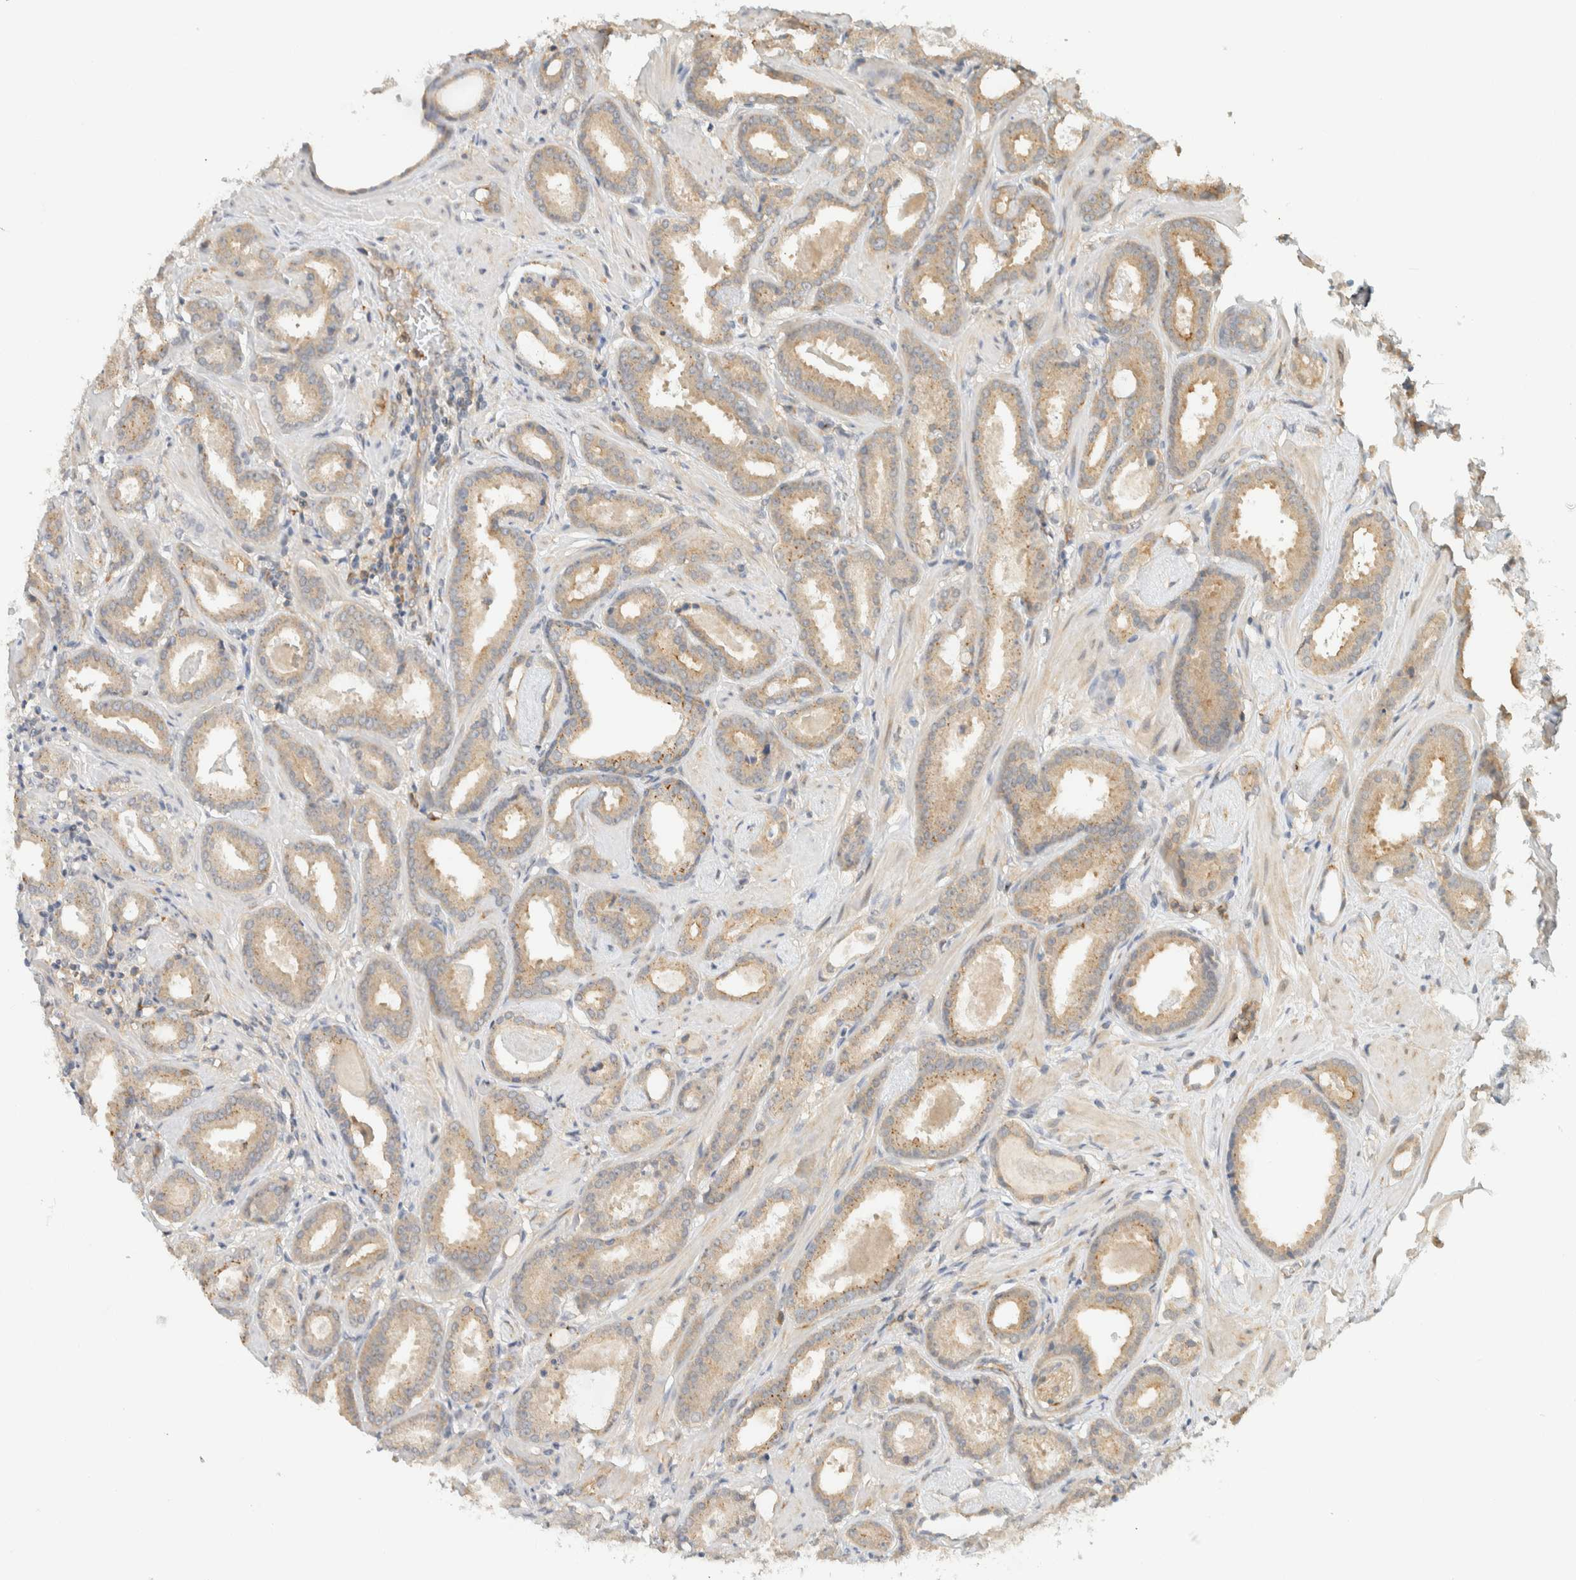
{"staining": {"intensity": "weak", "quantity": "25%-75%", "location": "cytoplasmic/membranous"}, "tissue": "prostate cancer", "cell_type": "Tumor cells", "image_type": "cancer", "snomed": [{"axis": "morphology", "description": "Adenocarcinoma, Low grade"}, {"axis": "topography", "description": "Prostate"}], "caption": "Prostate adenocarcinoma (low-grade) stained for a protein (brown) demonstrates weak cytoplasmic/membranous positive expression in about 25%-75% of tumor cells.", "gene": "RAB11FIP1", "patient": {"sex": "male", "age": 53}}